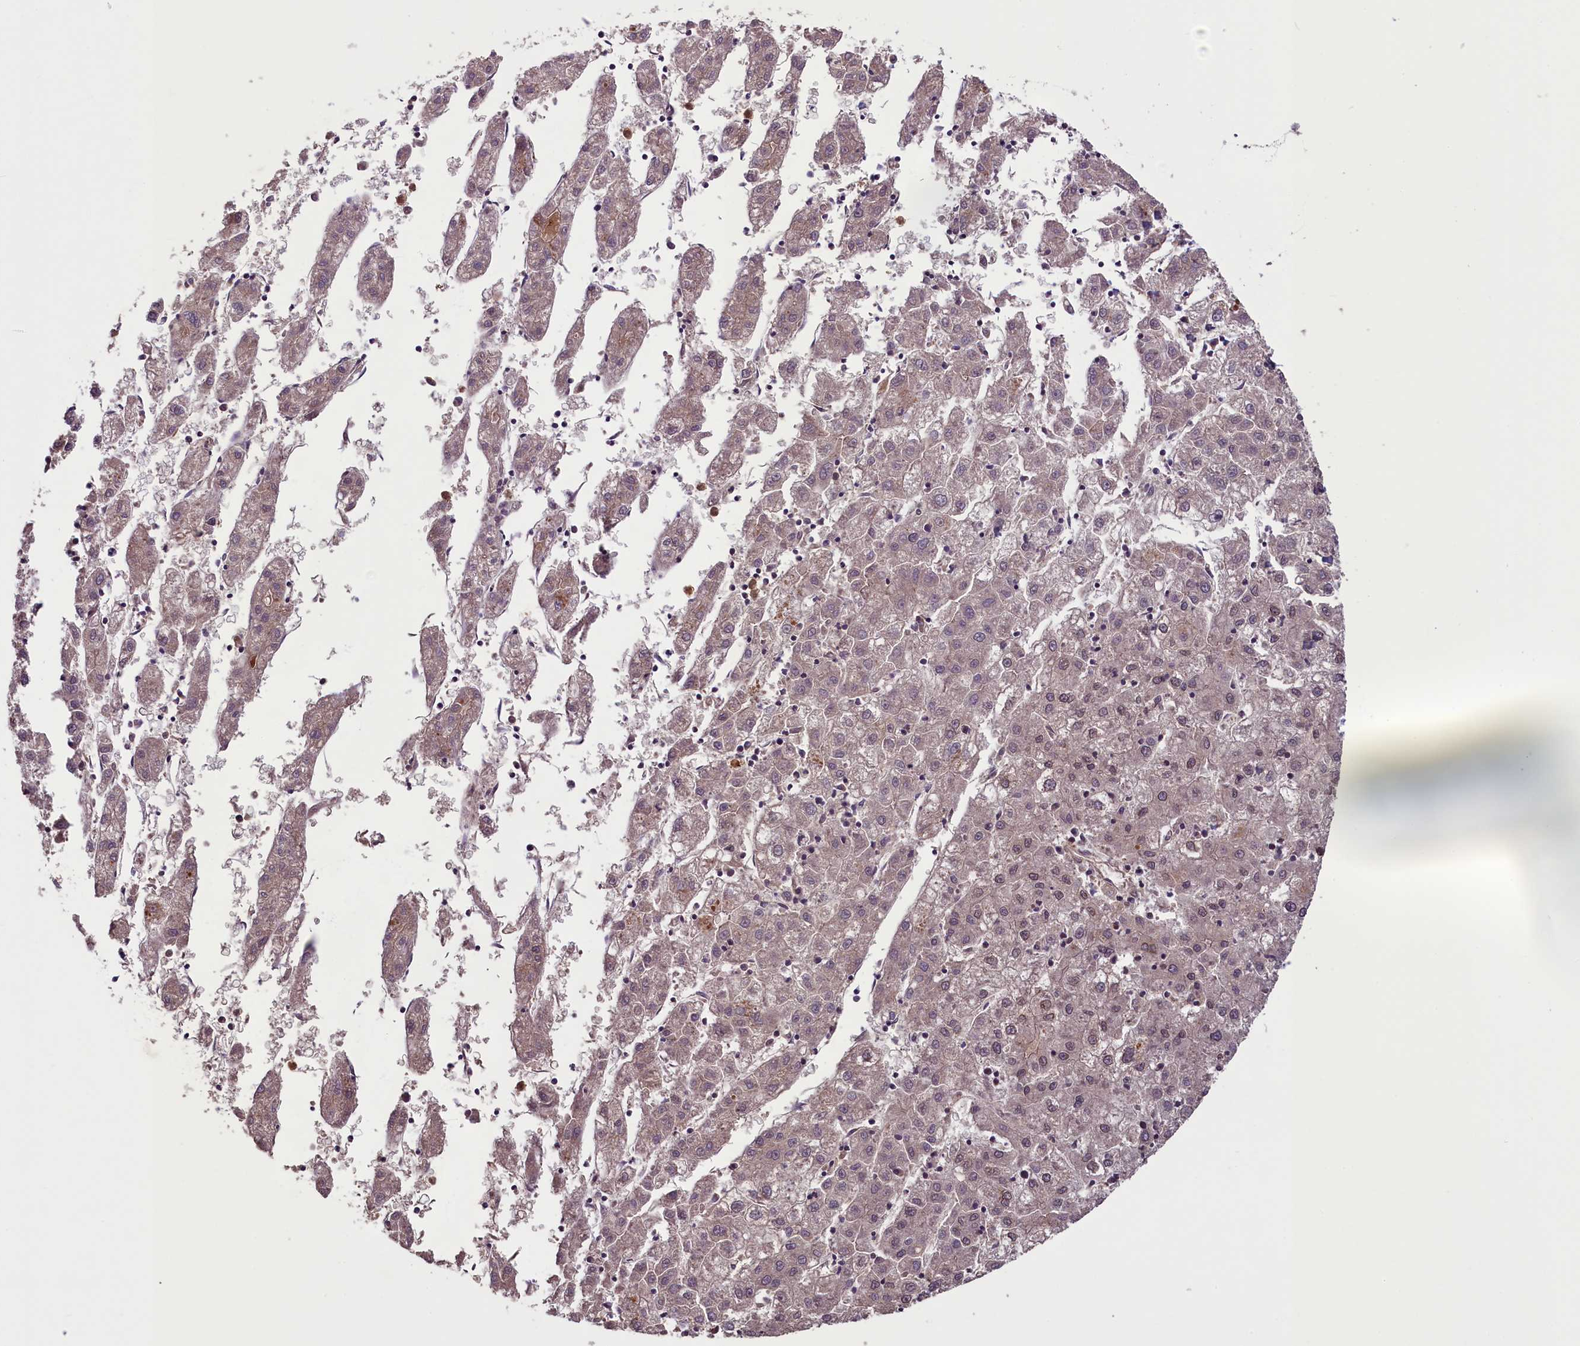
{"staining": {"intensity": "weak", "quantity": "25%-75%", "location": "nuclear"}, "tissue": "liver cancer", "cell_type": "Tumor cells", "image_type": "cancer", "snomed": [{"axis": "morphology", "description": "Carcinoma, Hepatocellular, NOS"}, {"axis": "topography", "description": "Liver"}], "caption": "Human liver cancer stained with a protein marker demonstrates weak staining in tumor cells.", "gene": "CCDC125", "patient": {"sex": "male", "age": 72}}